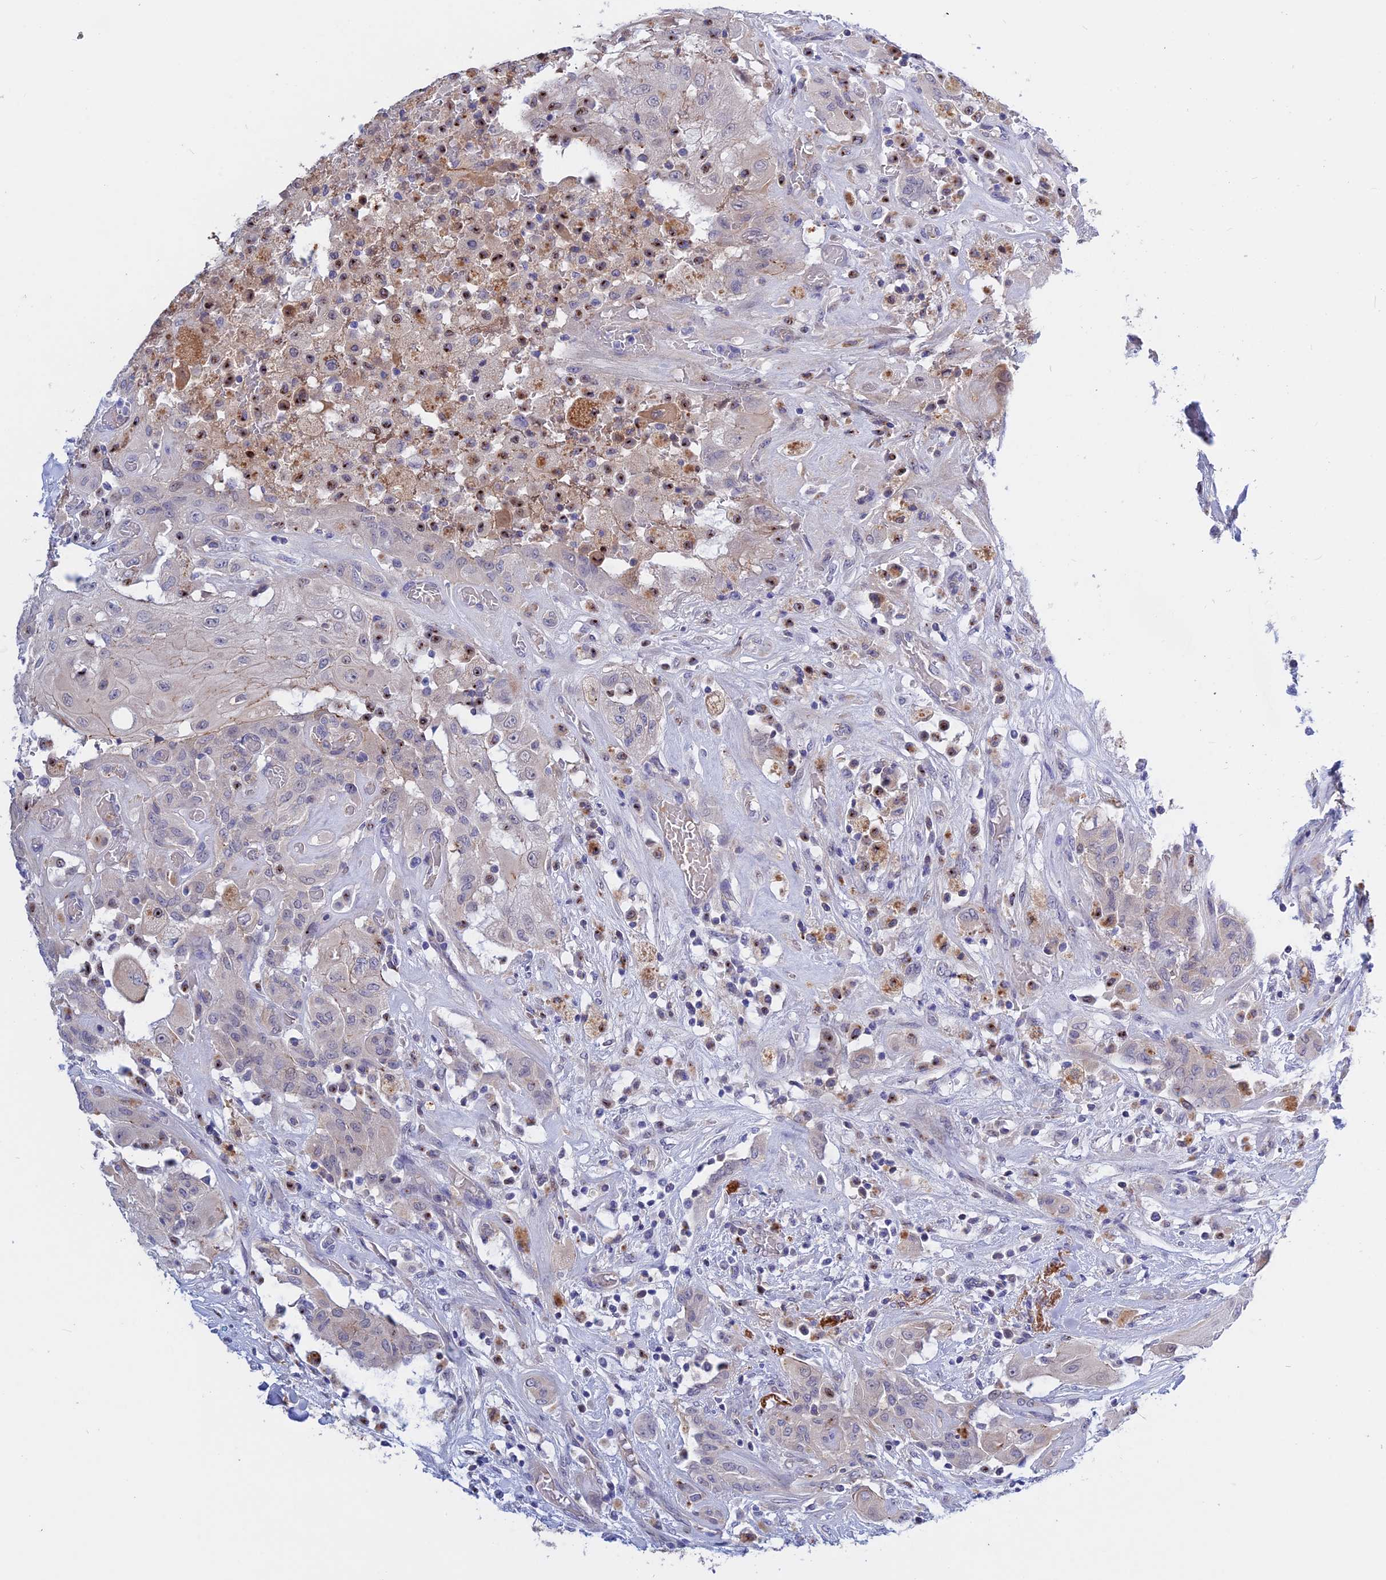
{"staining": {"intensity": "negative", "quantity": "none", "location": "none"}, "tissue": "thyroid cancer", "cell_type": "Tumor cells", "image_type": "cancer", "snomed": [{"axis": "morphology", "description": "Papillary adenocarcinoma, NOS"}, {"axis": "topography", "description": "Thyroid gland"}], "caption": "Papillary adenocarcinoma (thyroid) was stained to show a protein in brown. There is no significant expression in tumor cells.", "gene": "GK5", "patient": {"sex": "female", "age": 59}}